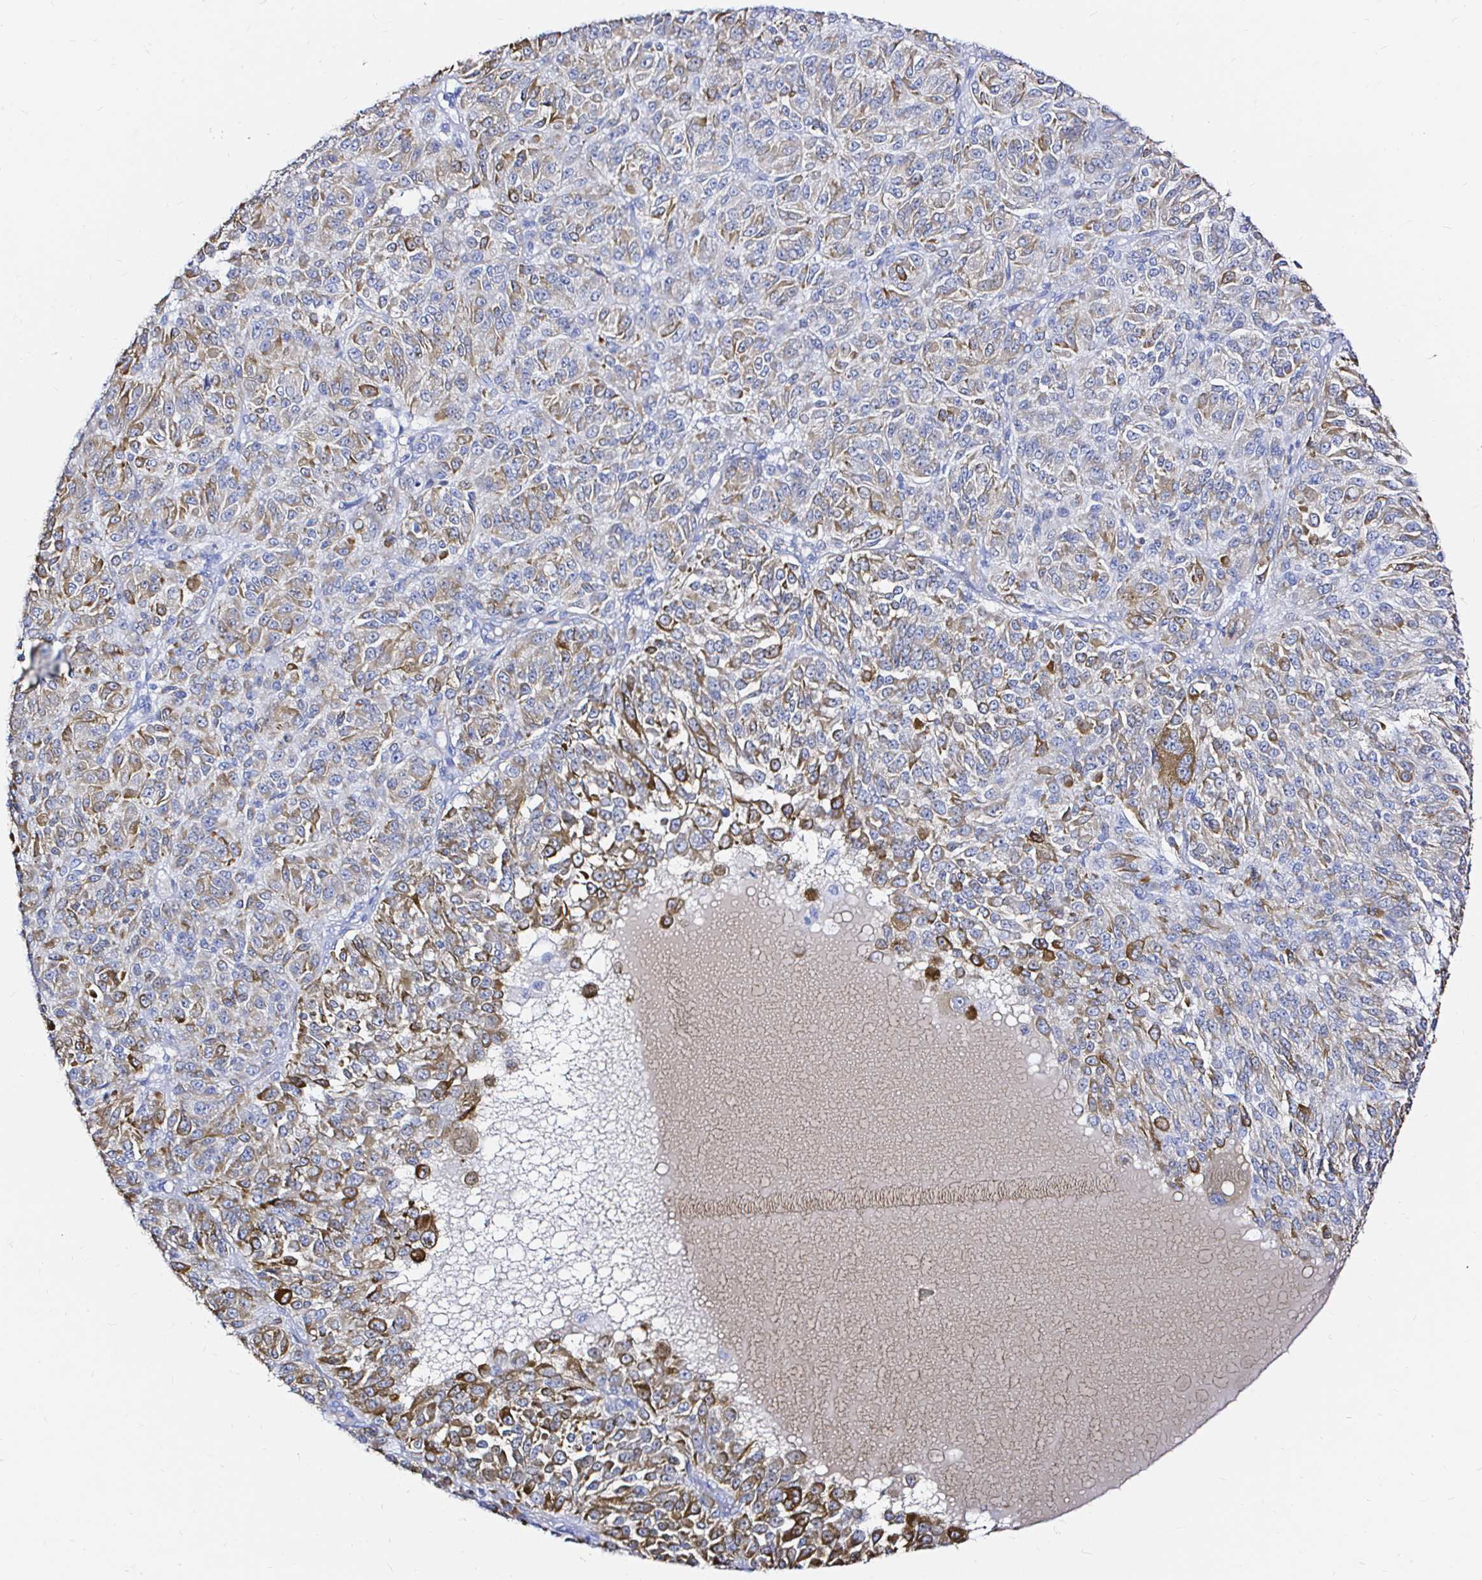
{"staining": {"intensity": "moderate", "quantity": "25%-75%", "location": "cytoplasmic/membranous"}, "tissue": "melanoma", "cell_type": "Tumor cells", "image_type": "cancer", "snomed": [{"axis": "morphology", "description": "Malignant melanoma, Metastatic site"}, {"axis": "topography", "description": "Brain"}], "caption": "IHC (DAB) staining of human melanoma reveals moderate cytoplasmic/membranous protein expression in approximately 25%-75% of tumor cells.", "gene": "ZNF432", "patient": {"sex": "female", "age": 56}}